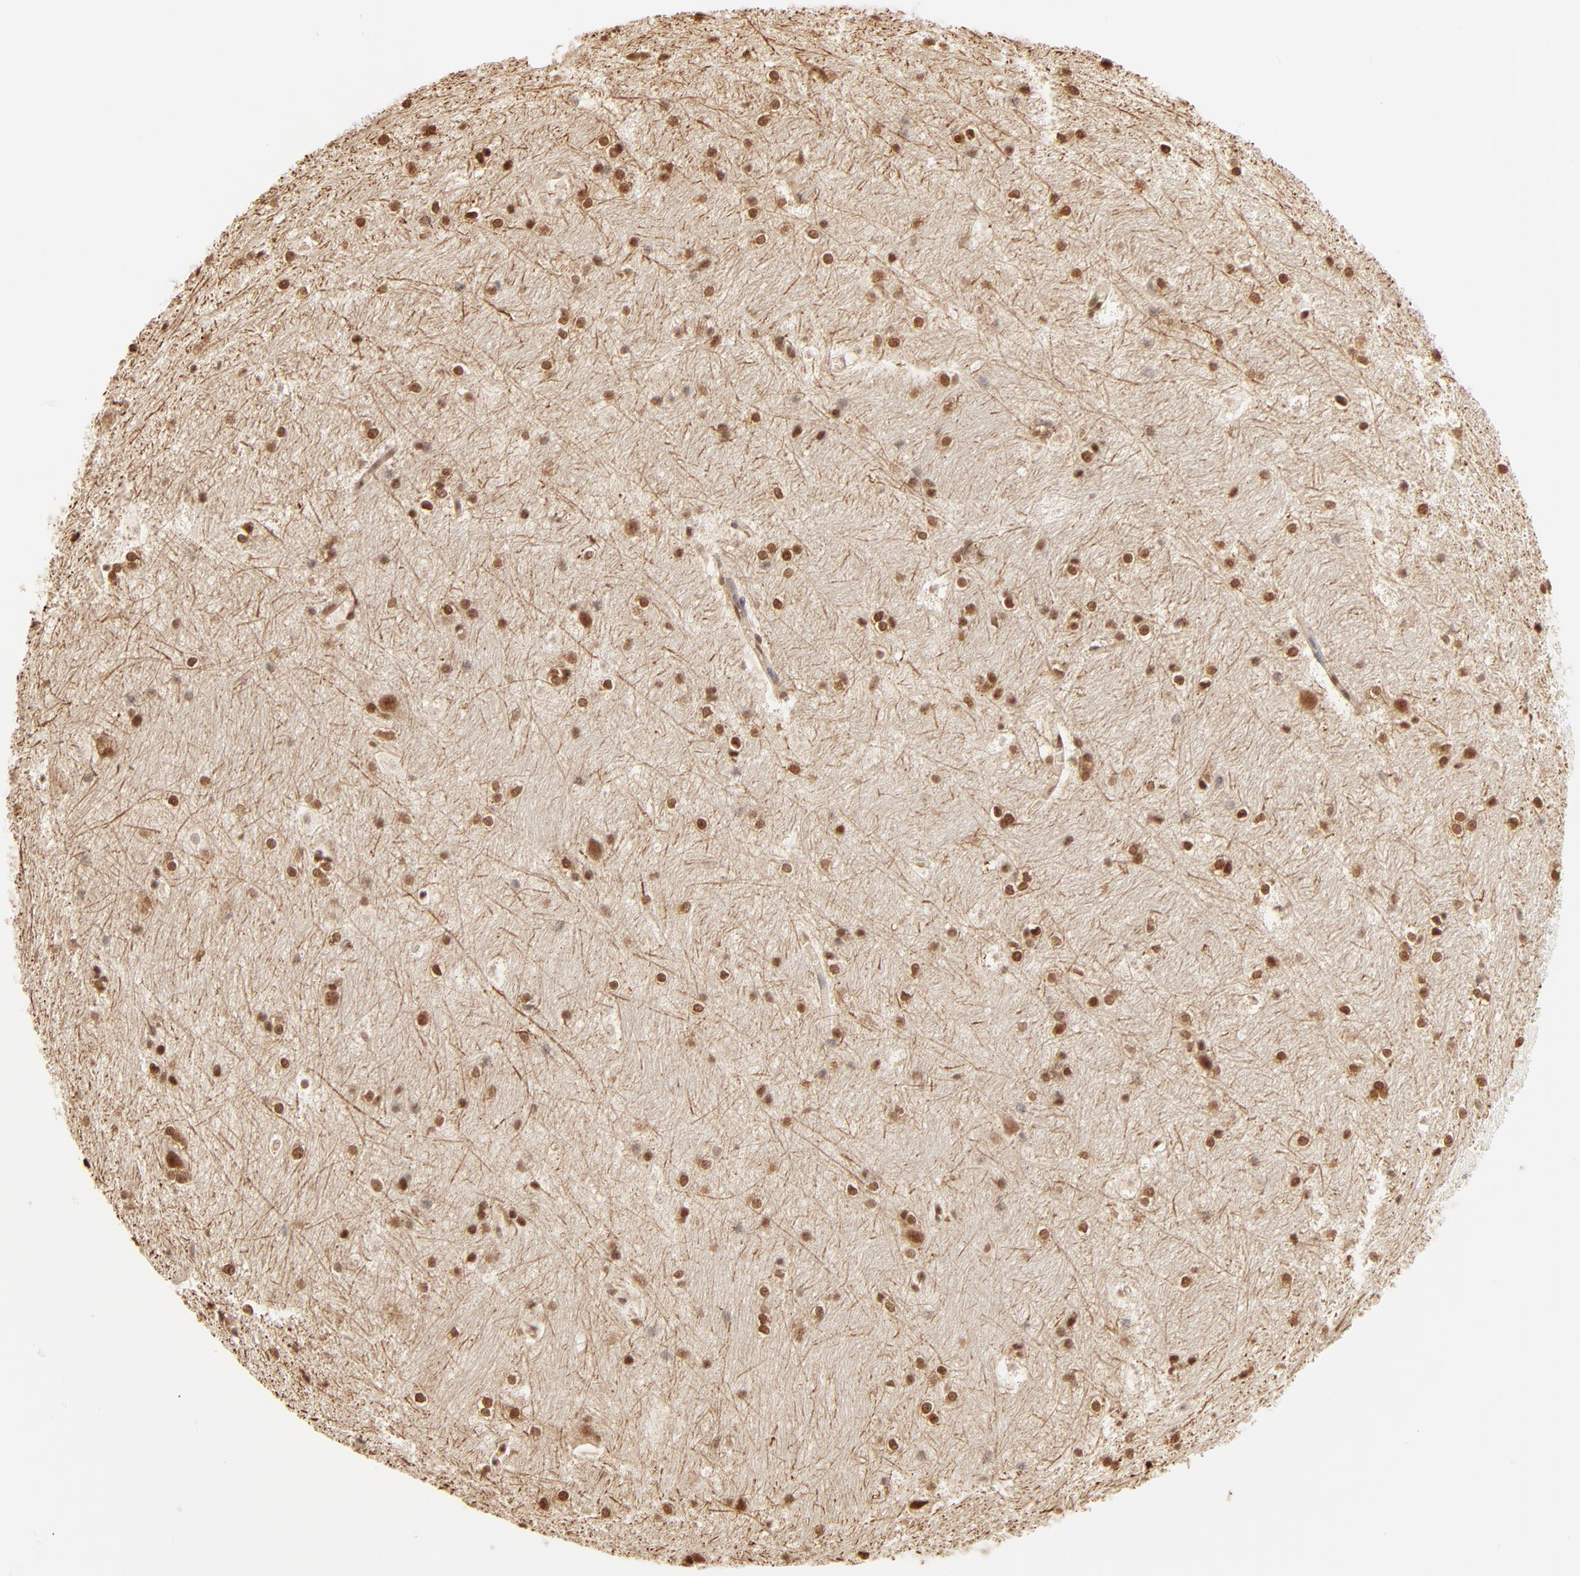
{"staining": {"intensity": "moderate", "quantity": ">75%", "location": "nuclear"}, "tissue": "hippocampus", "cell_type": "Glial cells", "image_type": "normal", "snomed": [{"axis": "morphology", "description": "Normal tissue, NOS"}, {"axis": "topography", "description": "Hippocampus"}], "caption": "A photomicrograph of hippocampus stained for a protein exhibits moderate nuclear brown staining in glial cells. Using DAB (brown) and hematoxylin (blue) stains, captured at high magnification using brightfield microscopy.", "gene": "FAM50A", "patient": {"sex": "female", "age": 19}}